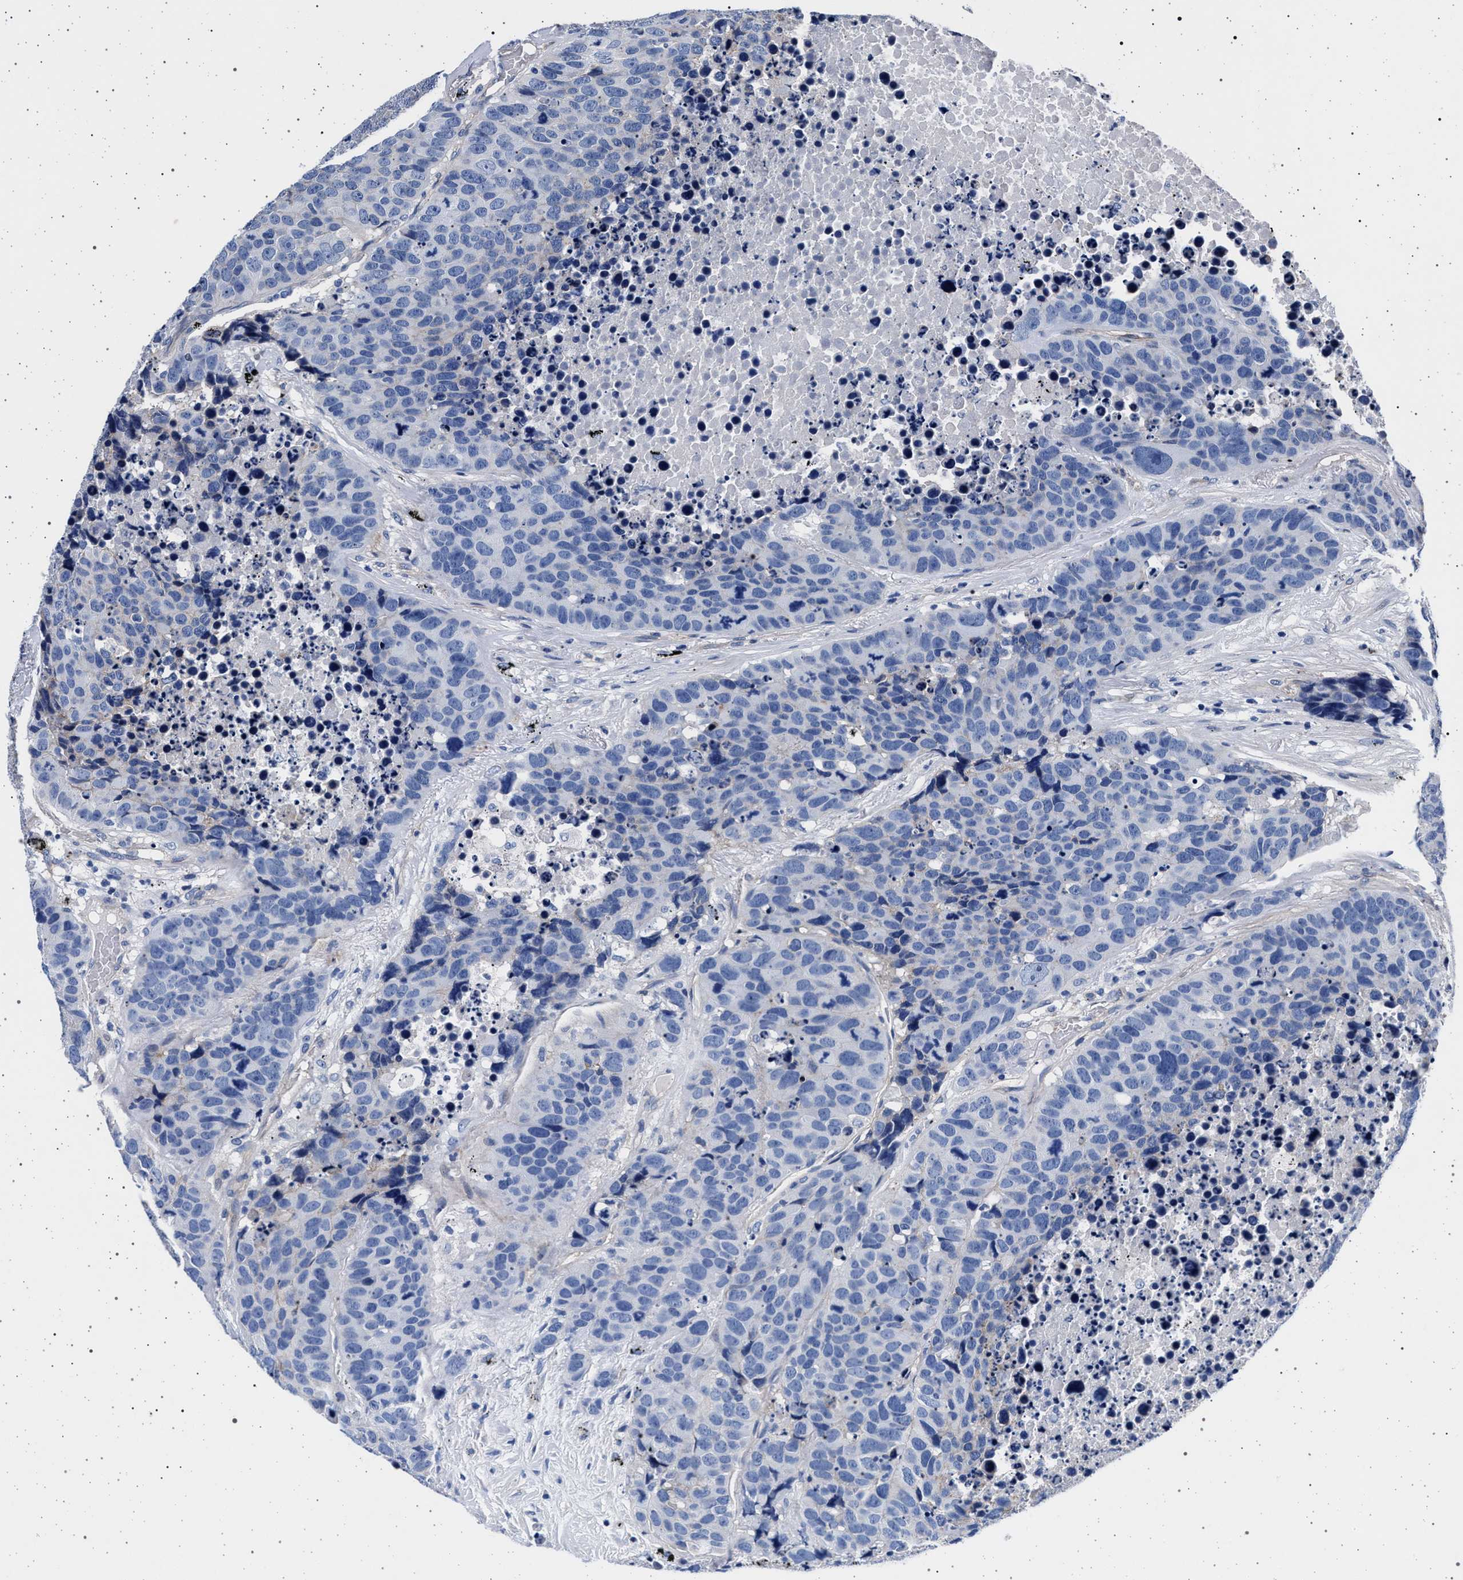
{"staining": {"intensity": "negative", "quantity": "none", "location": "none"}, "tissue": "carcinoid", "cell_type": "Tumor cells", "image_type": "cancer", "snomed": [{"axis": "morphology", "description": "Carcinoid, malignant, NOS"}, {"axis": "topography", "description": "Lung"}], "caption": "The IHC photomicrograph has no significant staining in tumor cells of carcinoid tissue.", "gene": "SLC9A1", "patient": {"sex": "male", "age": 60}}